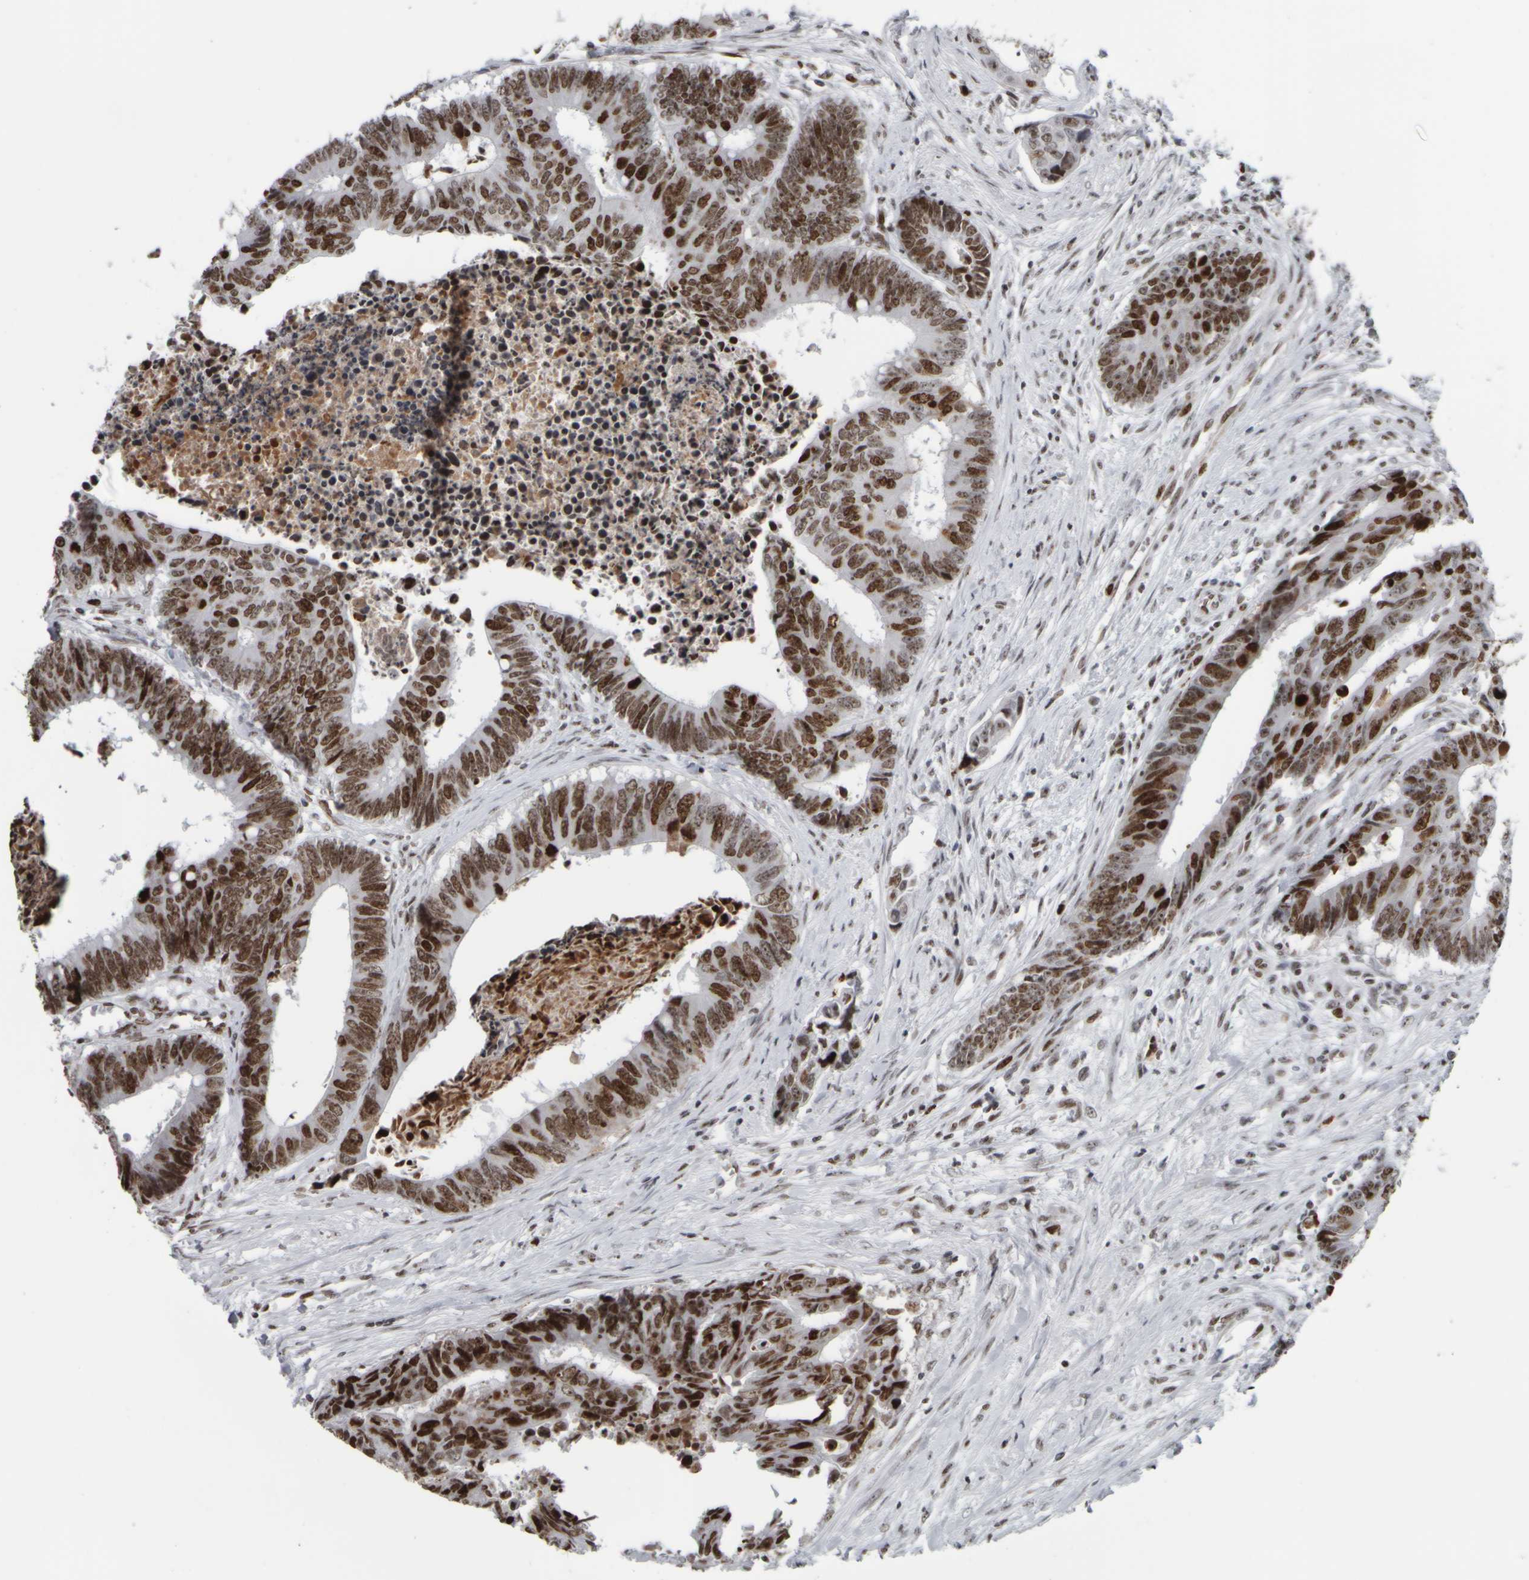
{"staining": {"intensity": "strong", "quantity": ">75%", "location": "nuclear"}, "tissue": "colorectal cancer", "cell_type": "Tumor cells", "image_type": "cancer", "snomed": [{"axis": "morphology", "description": "Adenocarcinoma, NOS"}, {"axis": "topography", "description": "Rectum"}], "caption": "A brown stain labels strong nuclear staining of a protein in human colorectal adenocarcinoma tumor cells. The staining was performed using DAB (3,3'-diaminobenzidine) to visualize the protein expression in brown, while the nuclei were stained in blue with hematoxylin (Magnification: 20x).", "gene": "TOP2B", "patient": {"sex": "male", "age": 84}}